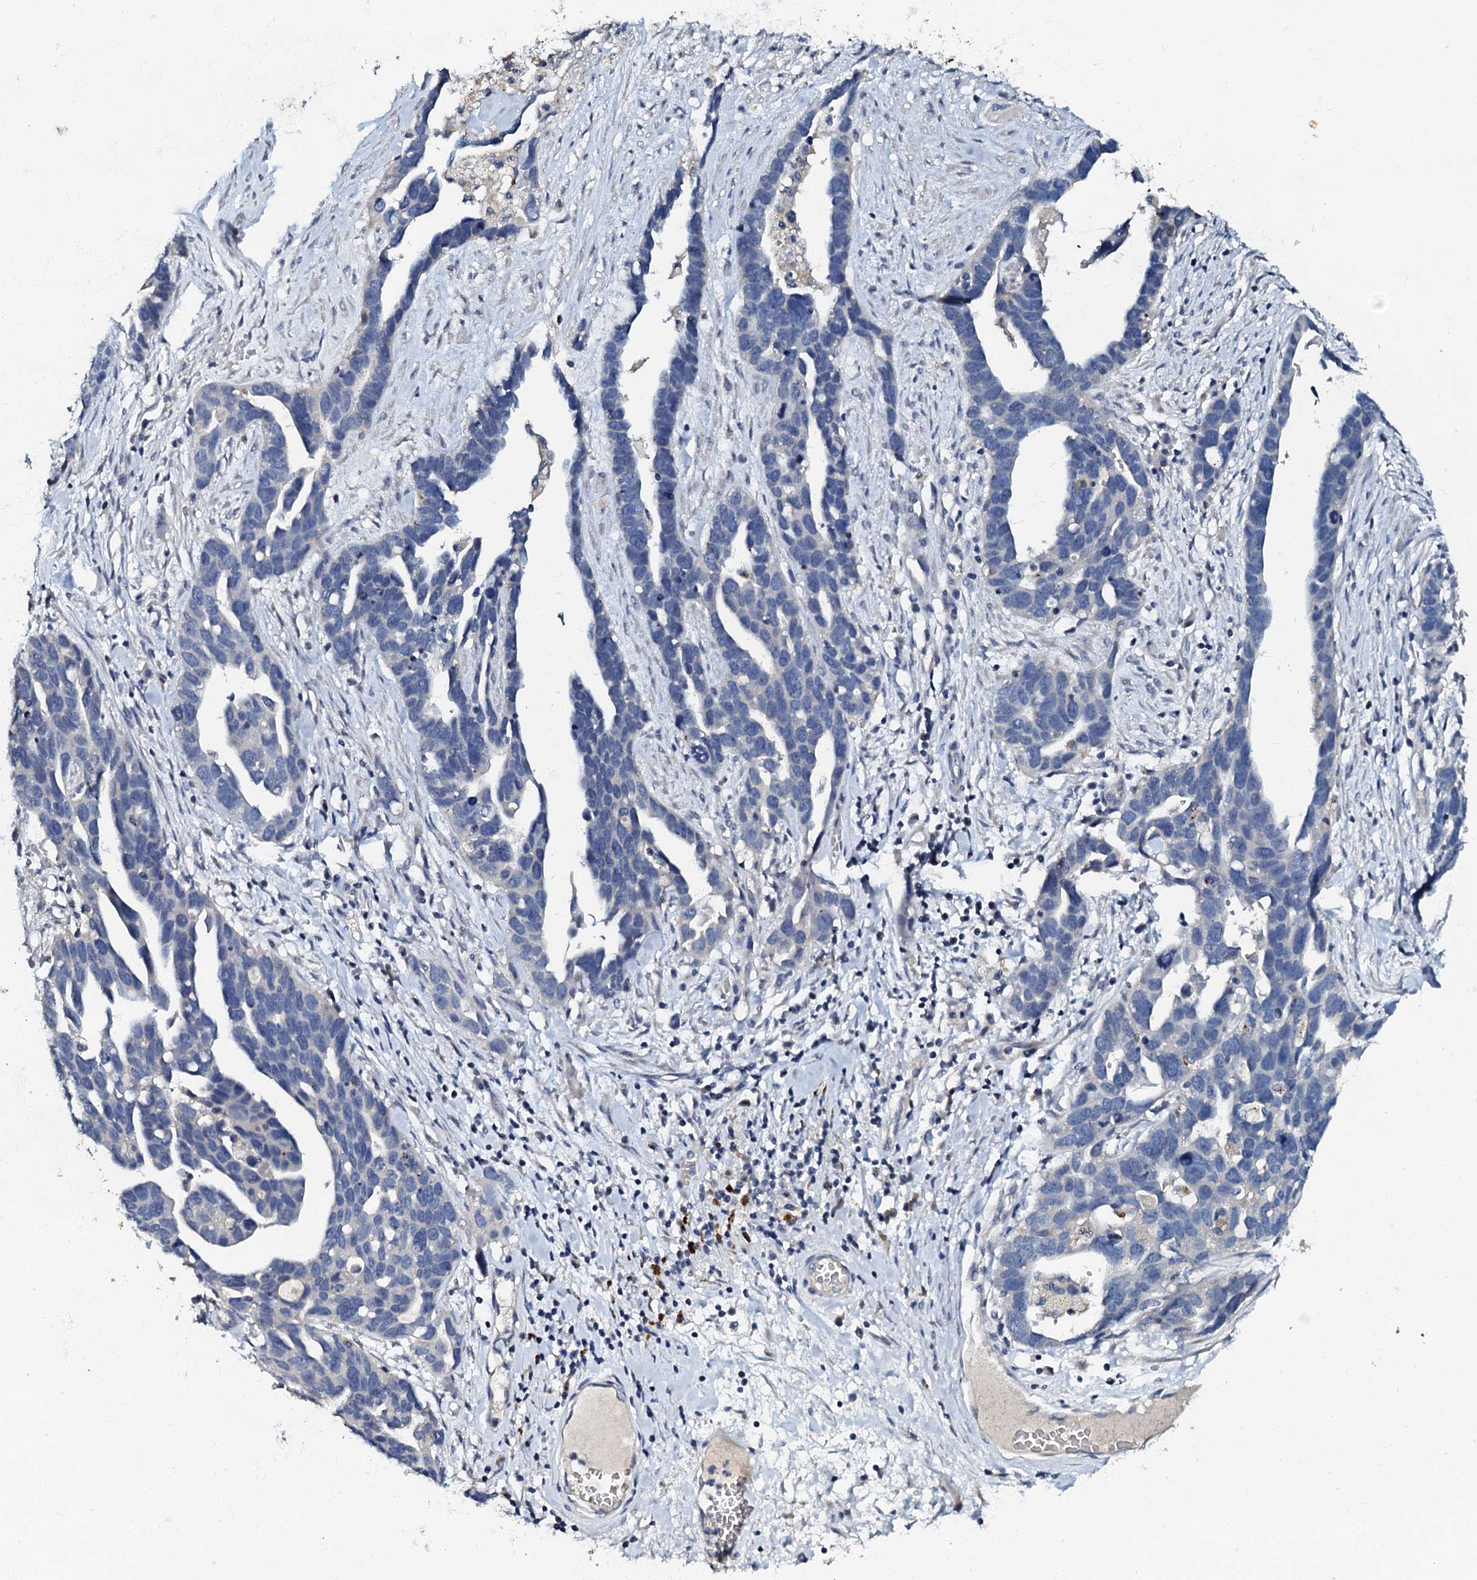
{"staining": {"intensity": "negative", "quantity": "none", "location": "none"}, "tissue": "ovarian cancer", "cell_type": "Tumor cells", "image_type": "cancer", "snomed": [{"axis": "morphology", "description": "Cystadenocarcinoma, serous, NOS"}, {"axis": "topography", "description": "Ovary"}], "caption": "A high-resolution image shows immunohistochemistry staining of ovarian cancer (serous cystadenocarcinoma), which reveals no significant positivity in tumor cells.", "gene": "OLAH", "patient": {"sex": "female", "age": 54}}